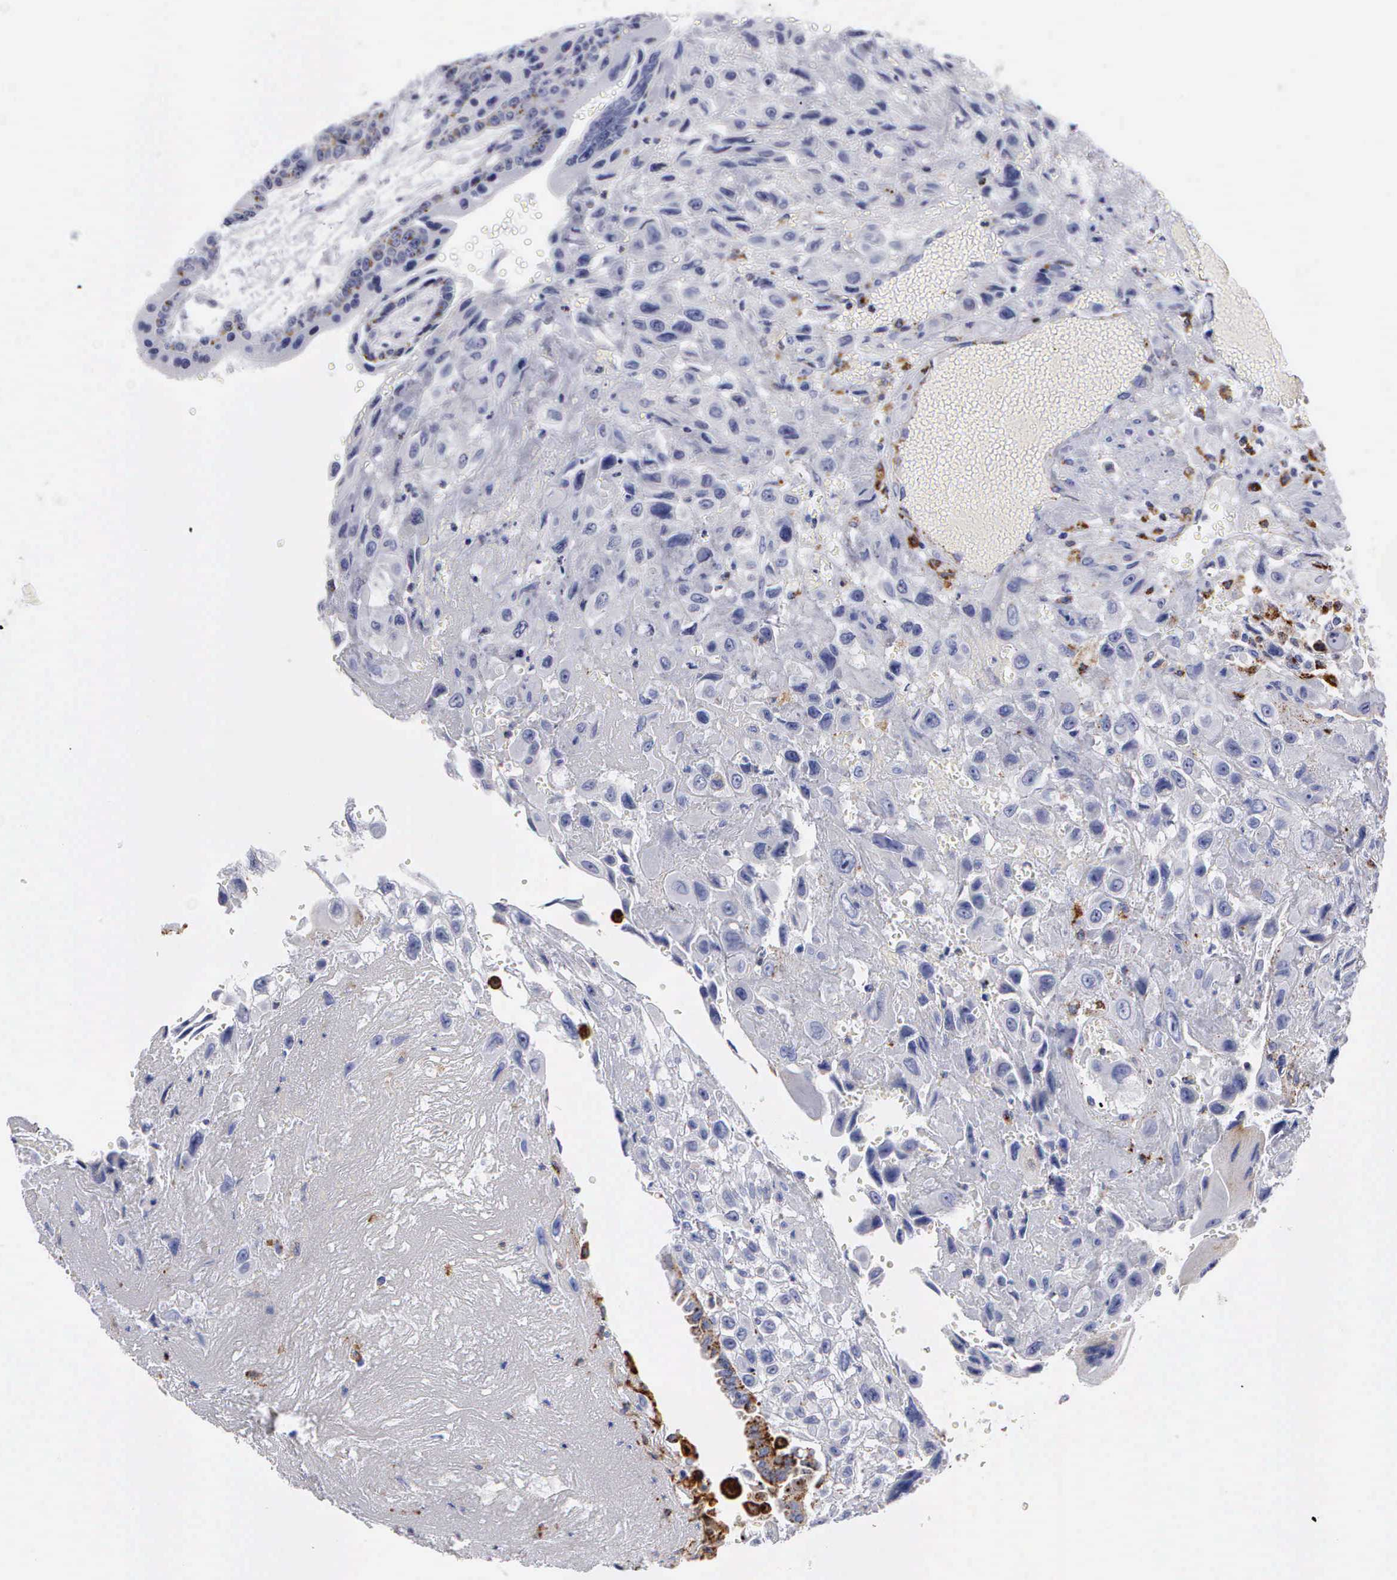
{"staining": {"intensity": "negative", "quantity": "none", "location": "none"}, "tissue": "placenta", "cell_type": "Decidual cells", "image_type": "normal", "snomed": [{"axis": "morphology", "description": "Normal tissue, NOS"}, {"axis": "topography", "description": "Placenta"}], "caption": "IHC photomicrograph of normal placenta stained for a protein (brown), which shows no staining in decidual cells.", "gene": "CTSH", "patient": {"sex": "female", "age": 34}}